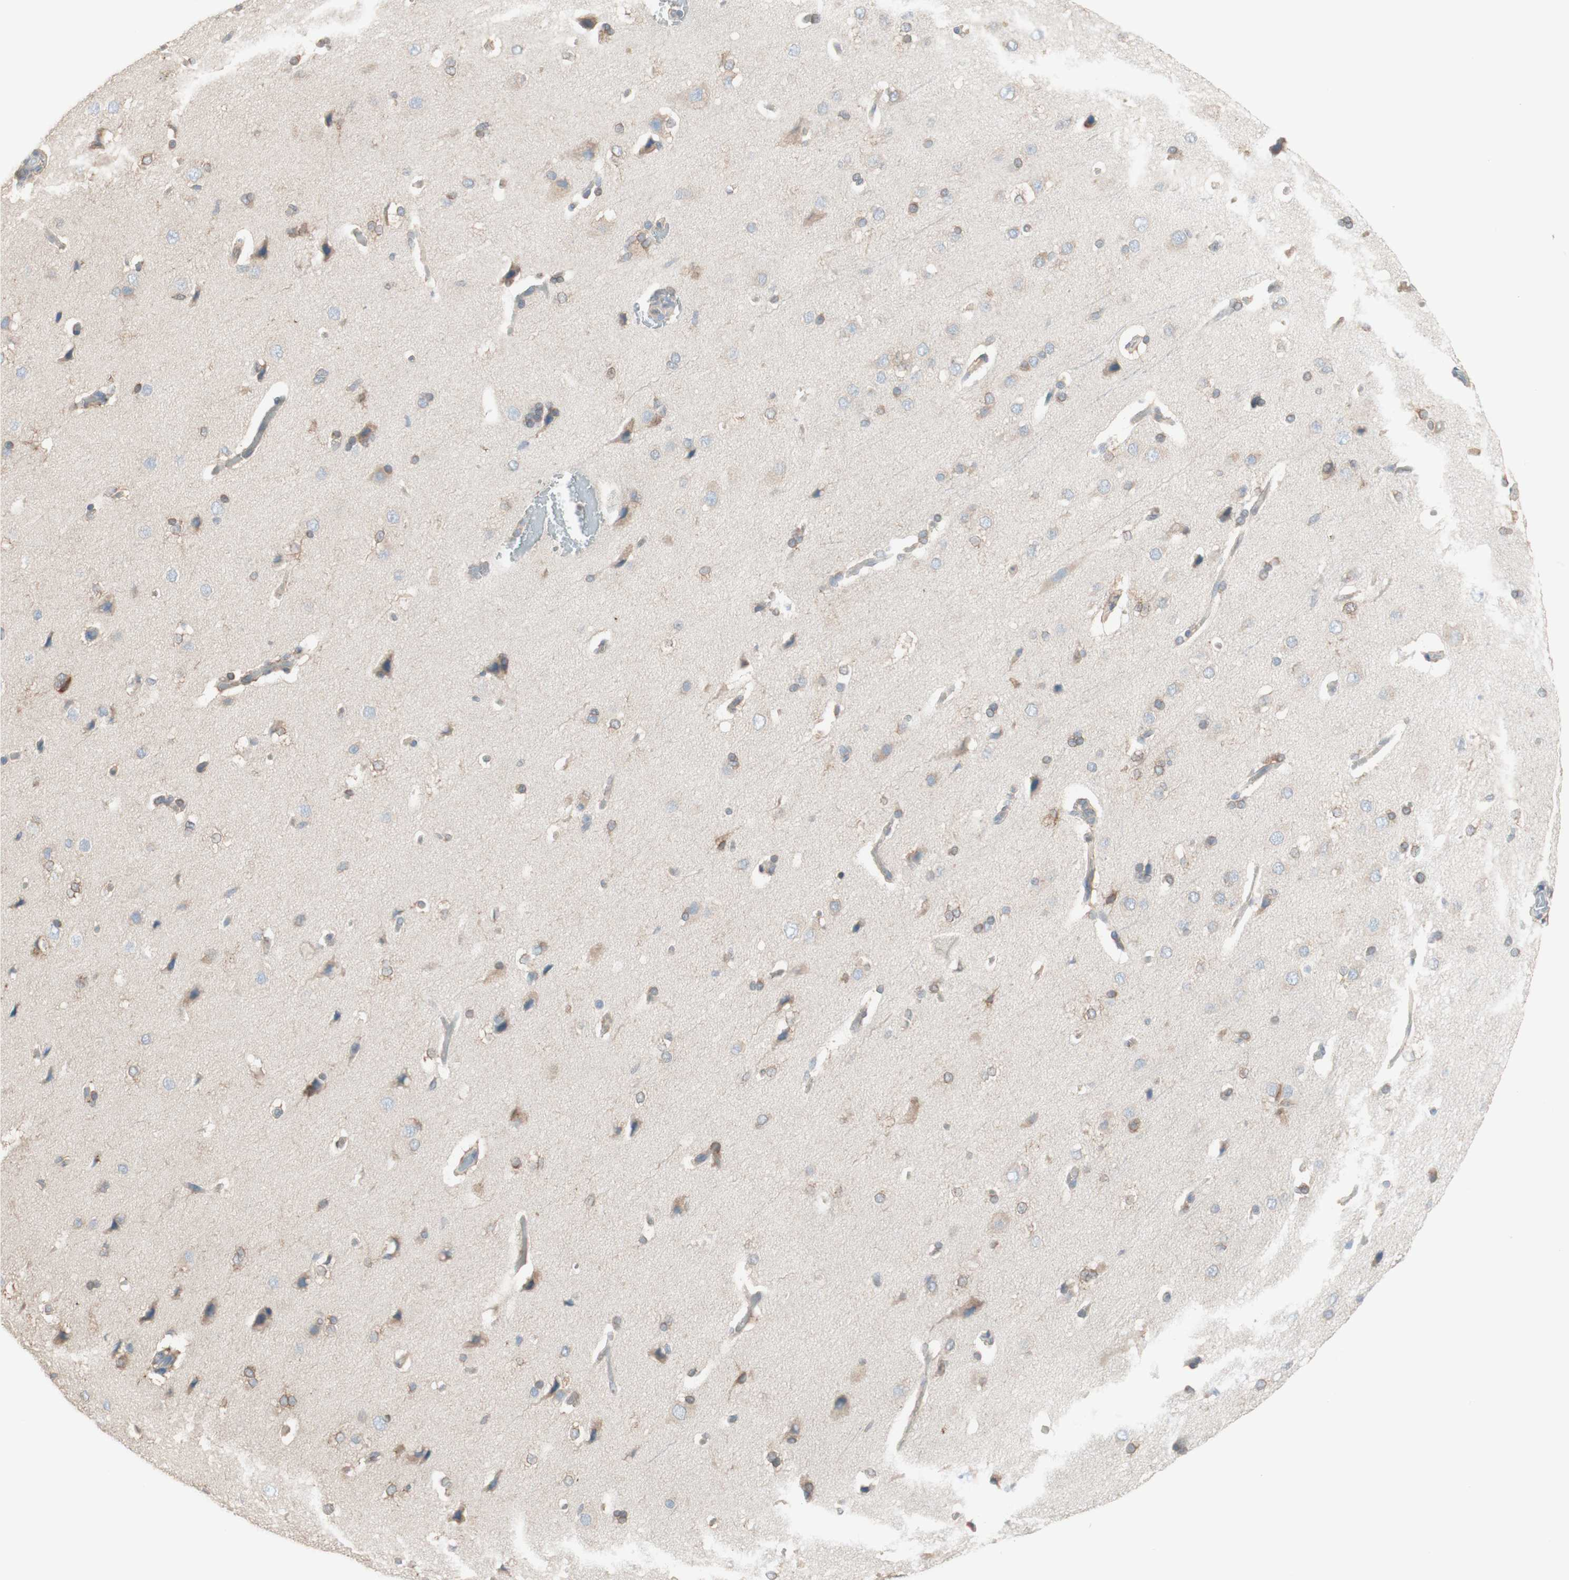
{"staining": {"intensity": "weak", "quantity": "25%-75%", "location": "cytoplasmic/membranous"}, "tissue": "cerebral cortex", "cell_type": "Endothelial cells", "image_type": "normal", "snomed": [{"axis": "morphology", "description": "Normal tissue, NOS"}, {"axis": "topography", "description": "Cerebral cortex"}], "caption": "The immunohistochemical stain highlights weak cytoplasmic/membranous positivity in endothelial cells of unremarkable cerebral cortex.", "gene": "COMT", "patient": {"sex": "male", "age": 62}}